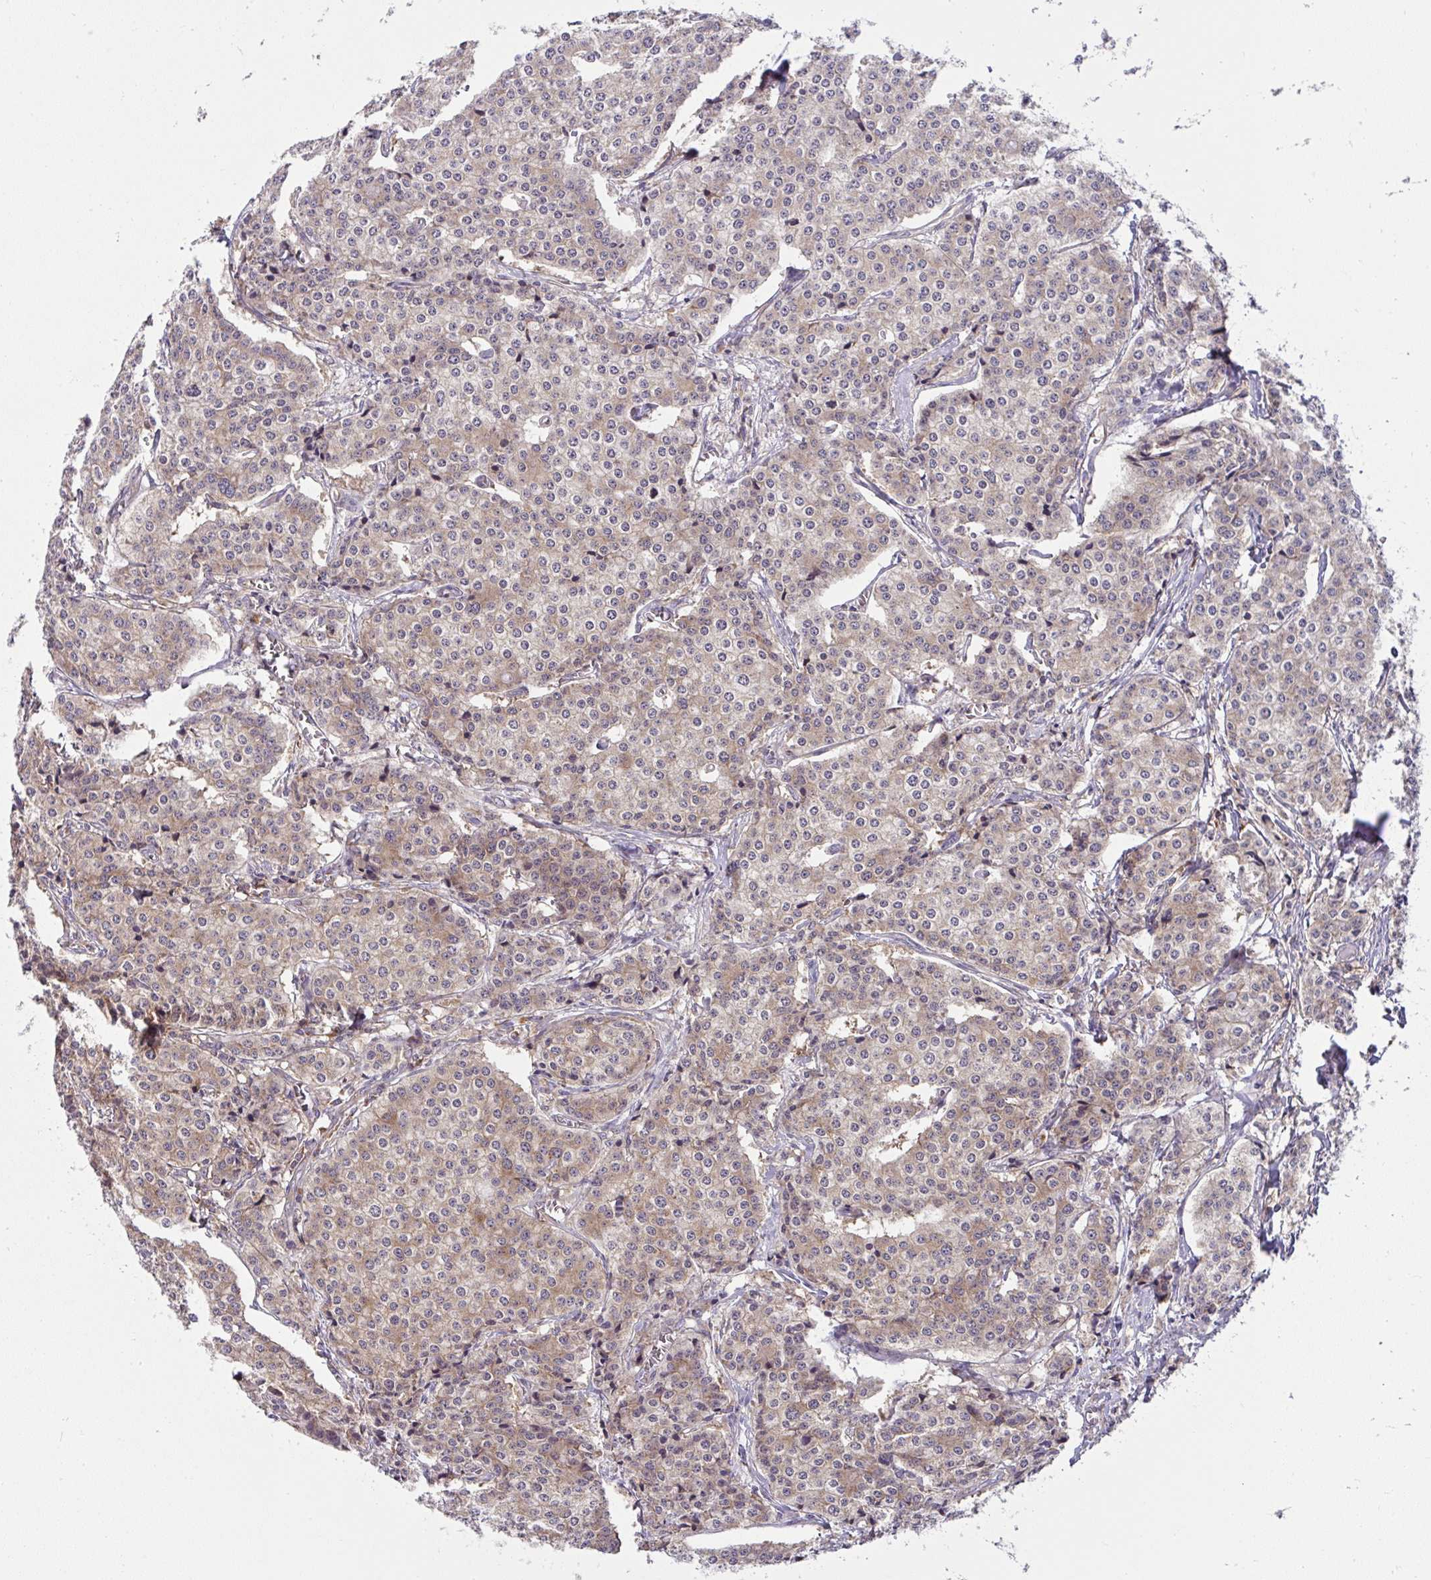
{"staining": {"intensity": "weak", "quantity": ">75%", "location": "cytoplasmic/membranous"}, "tissue": "carcinoid", "cell_type": "Tumor cells", "image_type": "cancer", "snomed": [{"axis": "morphology", "description": "Carcinoid, malignant, NOS"}, {"axis": "topography", "description": "Small intestine"}], "caption": "There is low levels of weak cytoplasmic/membranous expression in tumor cells of malignant carcinoid, as demonstrated by immunohistochemical staining (brown color).", "gene": "RPS7", "patient": {"sex": "female", "age": 64}}